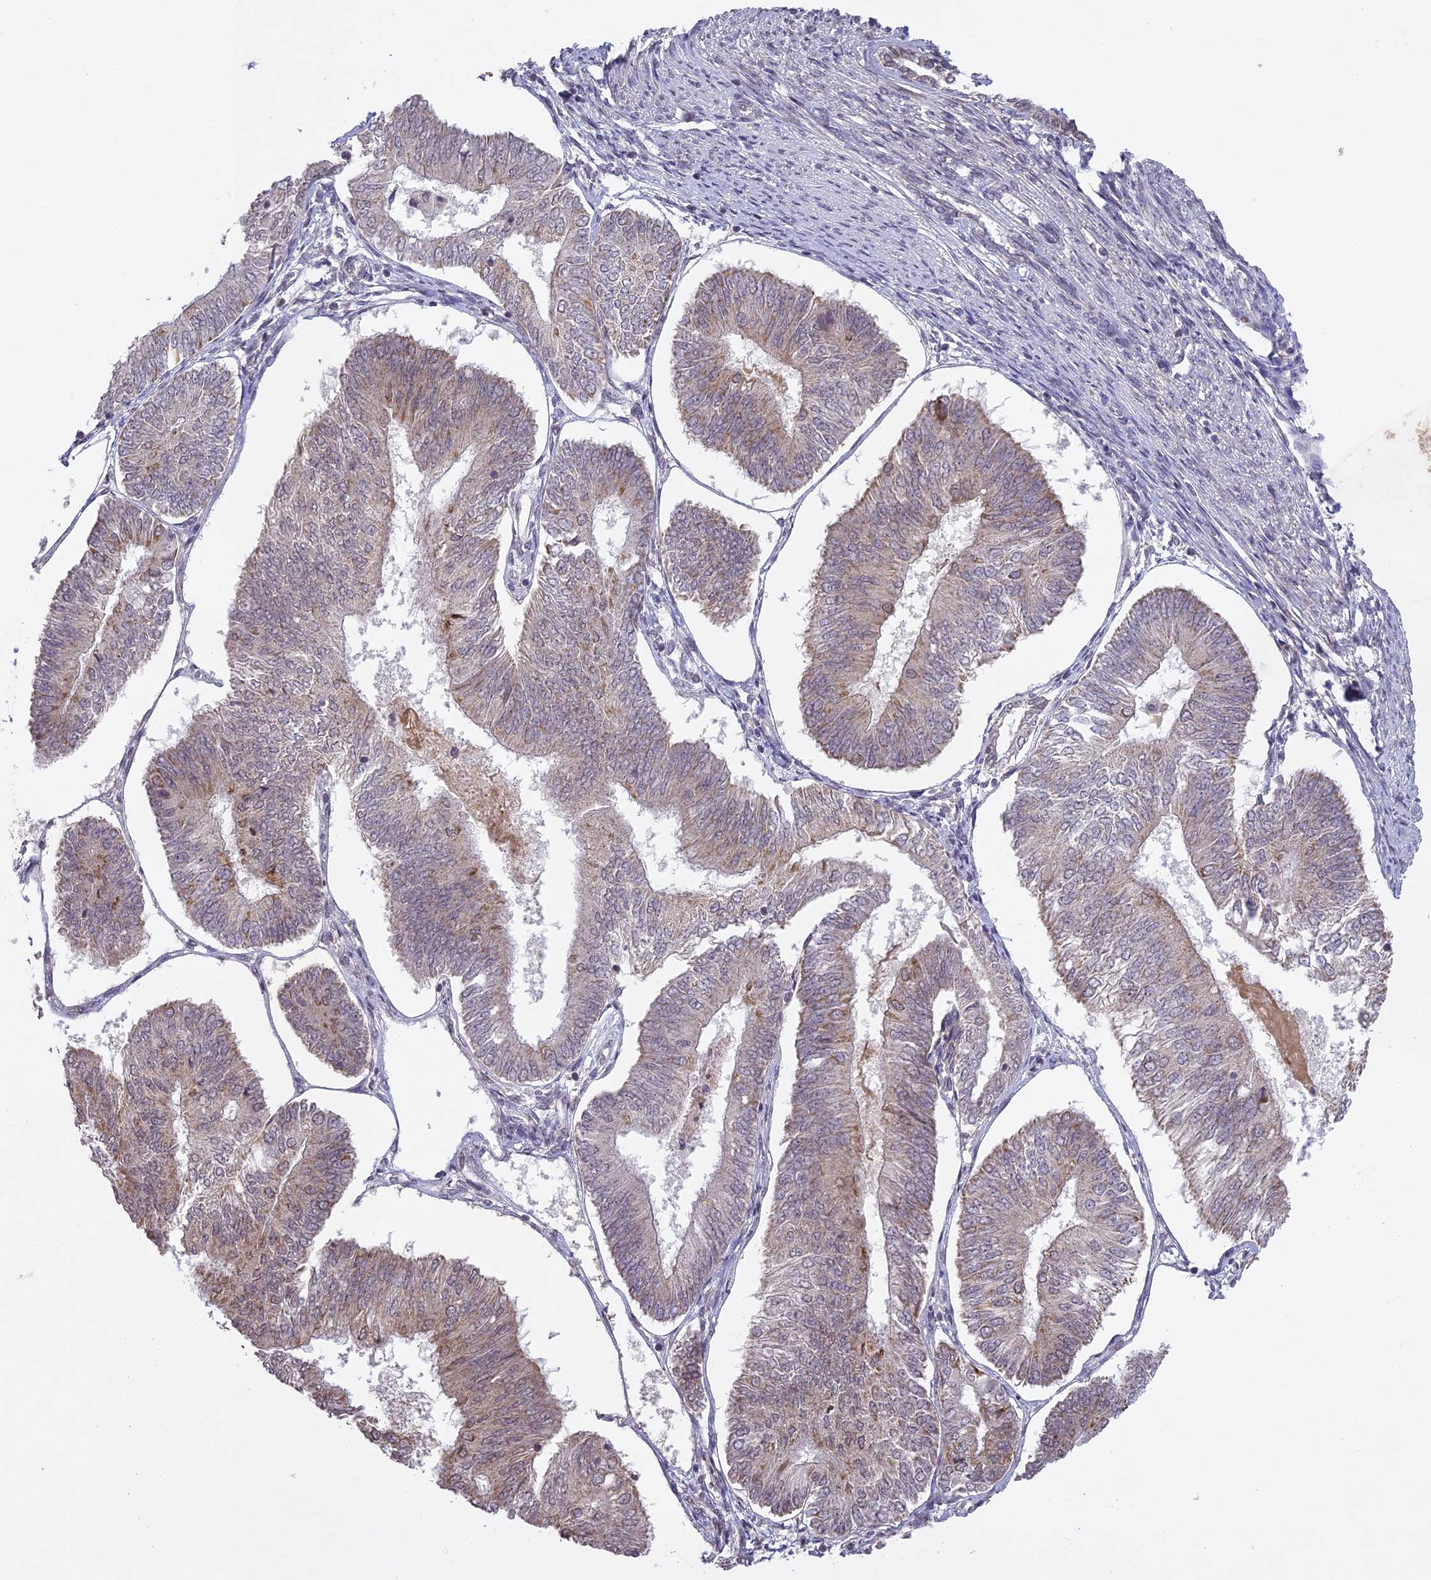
{"staining": {"intensity": "weak", "quantity": "25%-75%", "location": "cytoplasmic/membranous"}, "tissue": "endometrial cancer", "cell_type": "Tumor cells", "image_type": "cancer", "snomed": [{"axis": "morphology", "description": "Adenocarcinoma, NOS"}, {"axis": "topography", "description": "Endometrium"}], "caption": "IHC image of neoplastic tissue: human endometrial adenocarcinoma stained using IHC shows low levels of weak protein expression localized specifically in the cytoplasmic/membranous of tumor cells, appearing as a cytoplasmic/membranous brown color.", "gene": "ERG28", "patient": {"sex": "female", "age": 58}}